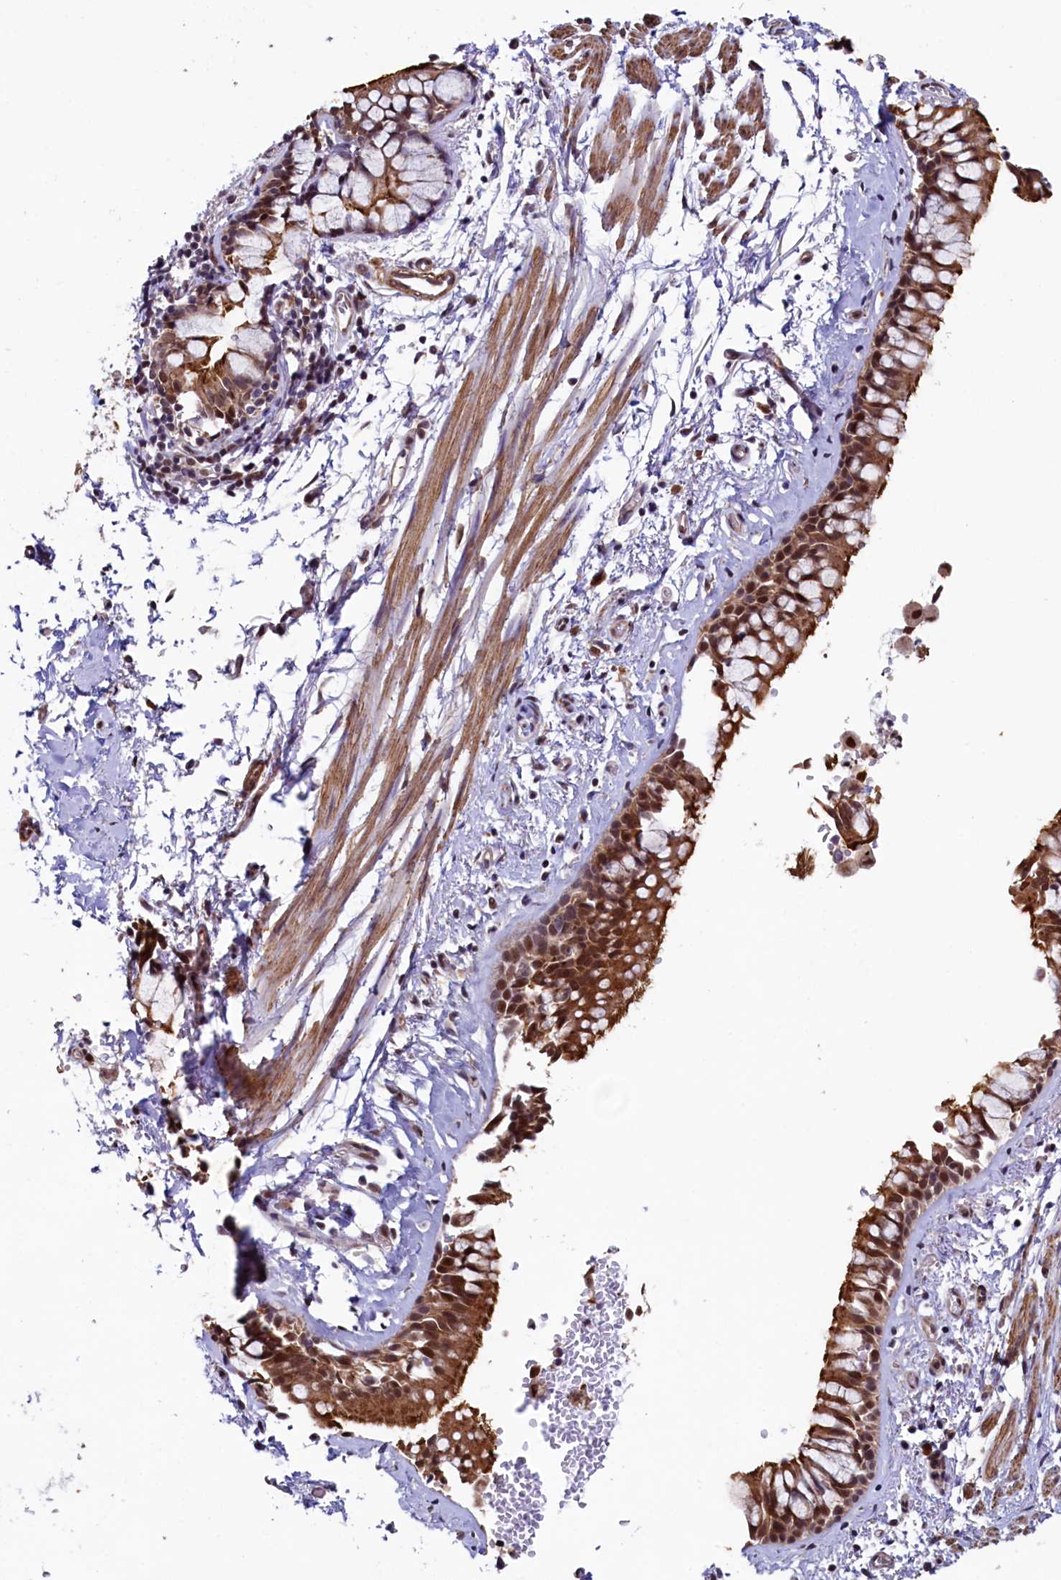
{"staining": {"intensity": "moderate", "quantity": ">75%", "location": "cytoplasmic/membranous,nuclear"}, "tissue": "bronchus", "cell_type": "Respiratory epithelial cells", "image_type": "normal", "snomed": [{"axis": "morphology", "description": "Normal tissue, NOS"}, {"axis": "morphology", "description": "Inflammation, NOS"}, {"axis": "topography", "description": "Cartilage tissue"}, {"axis": "topography", "description": "Bronchus"}, {"axis": "topography", "description": "Lung"}], "caption": "Human bronchus stained for a protein (brown) exhibits moderate cytoplasmic/membranous,nuclear positive expression in approximately >75% of respiratory epithelial cells.", "gene": "LEO1", "patient": {"sex": "female", "age": 64}}